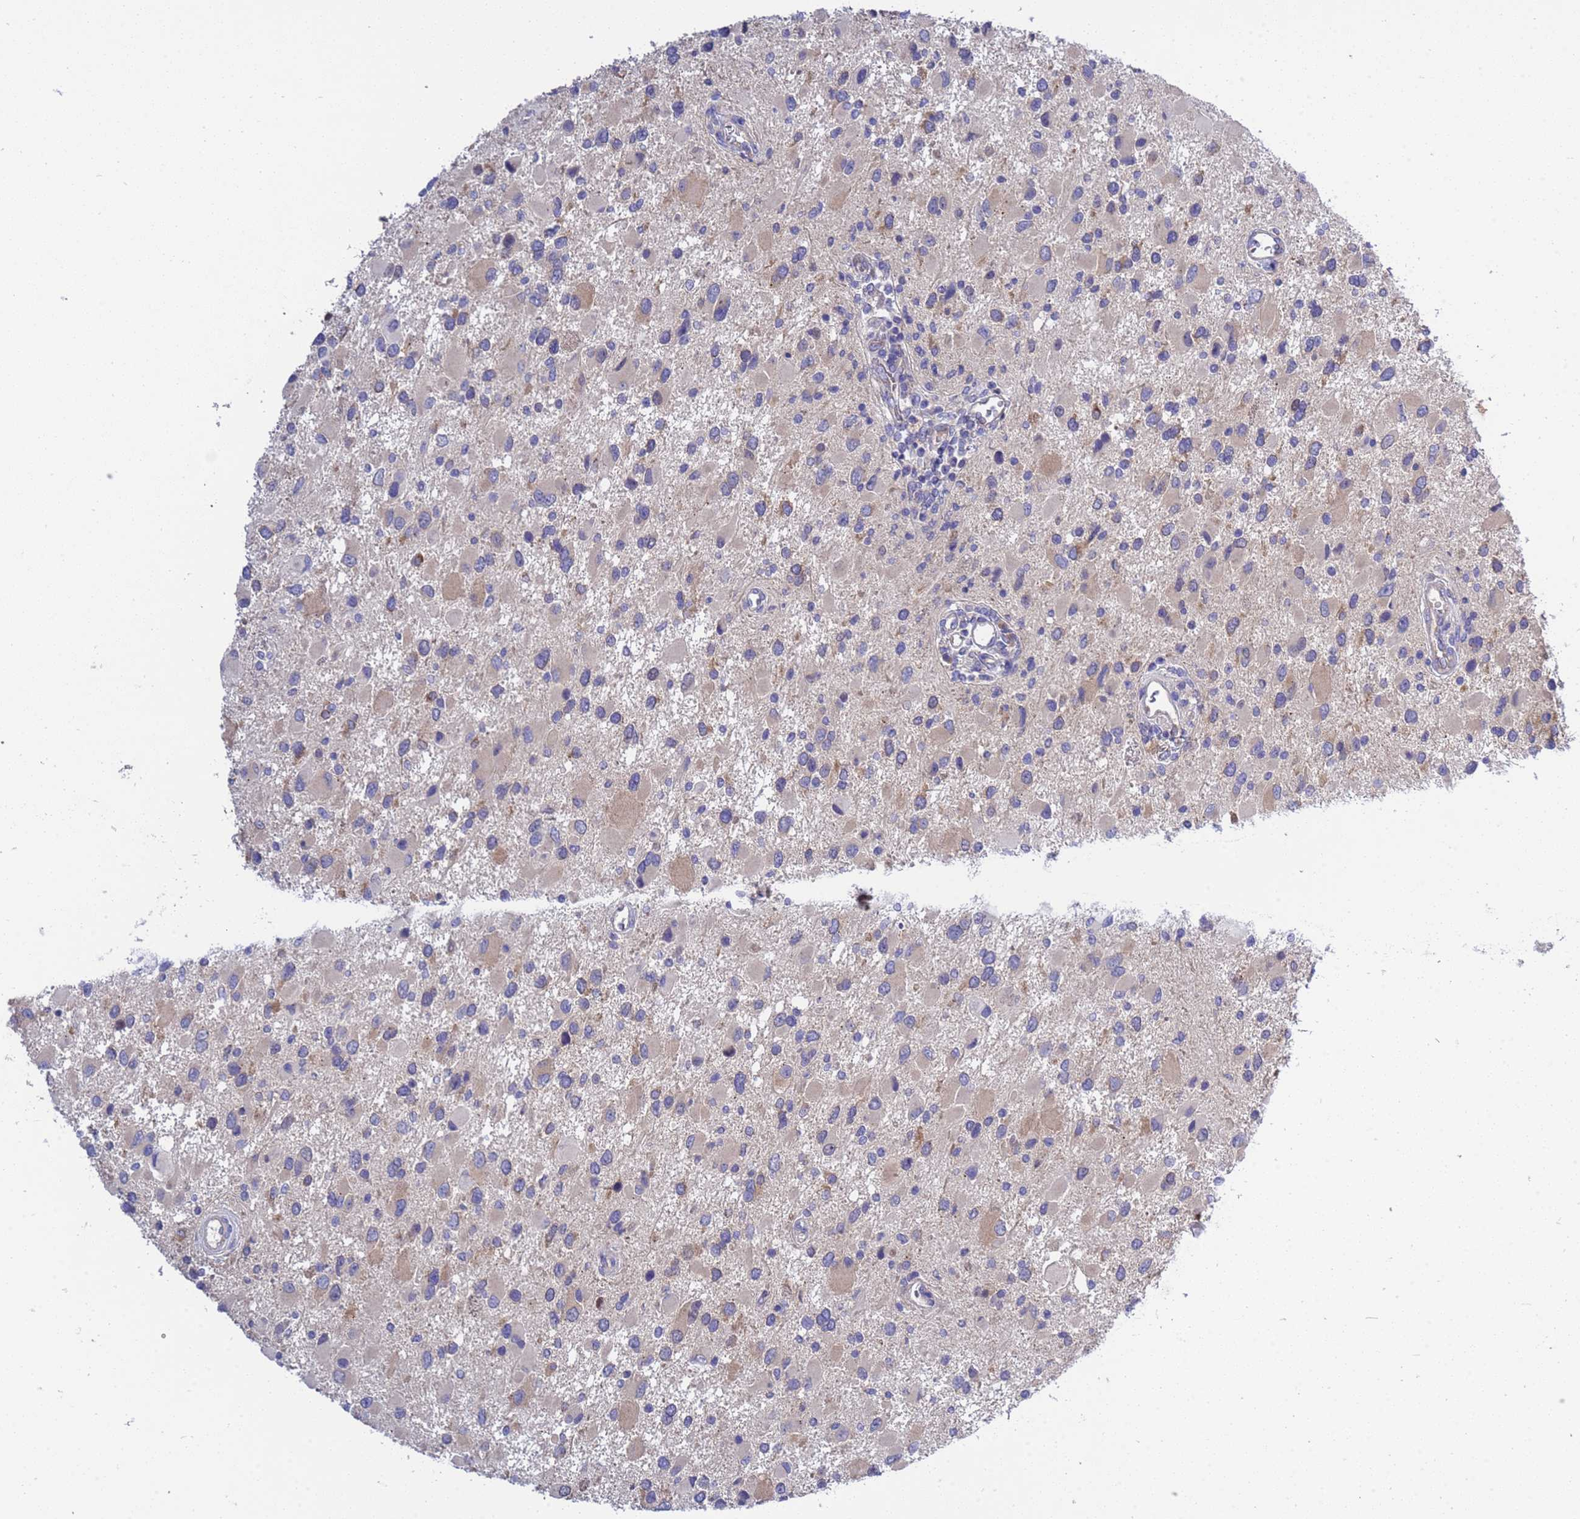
{"staining": {"intensity": "negative", "quantity": "none", "location": "none"}, "tissue": "glioma", "cell_type": "Tumor cells", "image_type": "cancer", "snomed": [{"axis": "morphology", "description": "Glioma, malignant, High grade"}, {"axis": "topography", "description": "Brain"}], "caption": "Immunohistochemistry of glioma exhibits no positivity in tumor cells.", "gene": "RC3H2", "patient": {"sex": "male", "age": 53}}